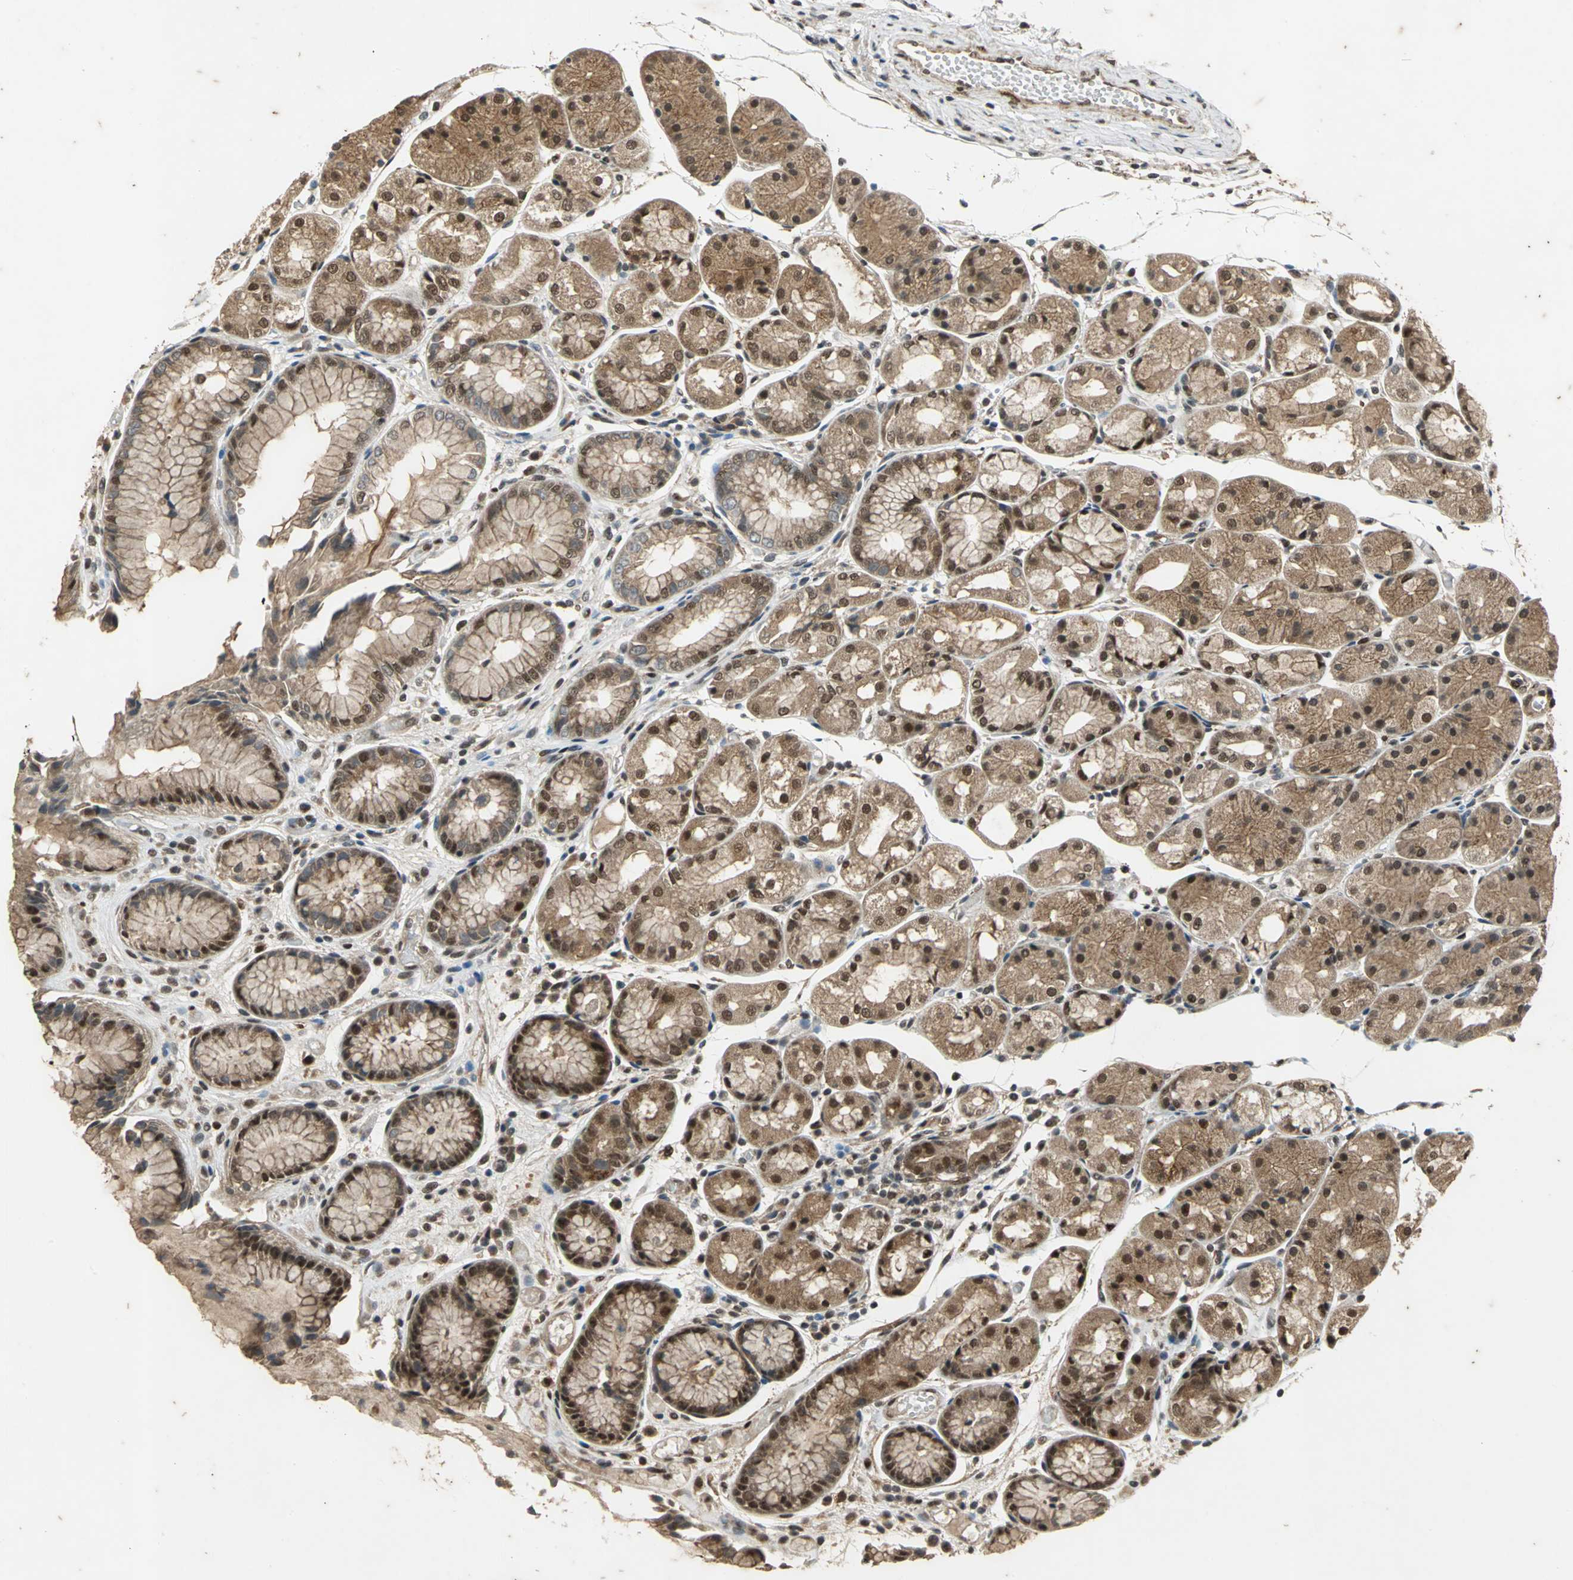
{"staining": {"intensity": "moderate", "quantity": ">75%", "location": "cytoplasmic/membranous,nuclear"}, "tissue": "stomach", "cell_type": "Glandular cells", "image_type": "normal", "snomed": [{"axis": "morphology", "description": "Normal tissue, NOS"}, {"axis": "topography", "description": "Stomach, upper"}], "caption": "Immunohistochemical staining of benign stomach reveals medium levels of moderate cytoplasmic/membranous,nuclear positivity in approximately >75% of glandular cells. (Brightfield microscopy of DAB IHC at high magnification).", "gene": "NOTCH3", "patient": {"sex": "male", "age": 72}}